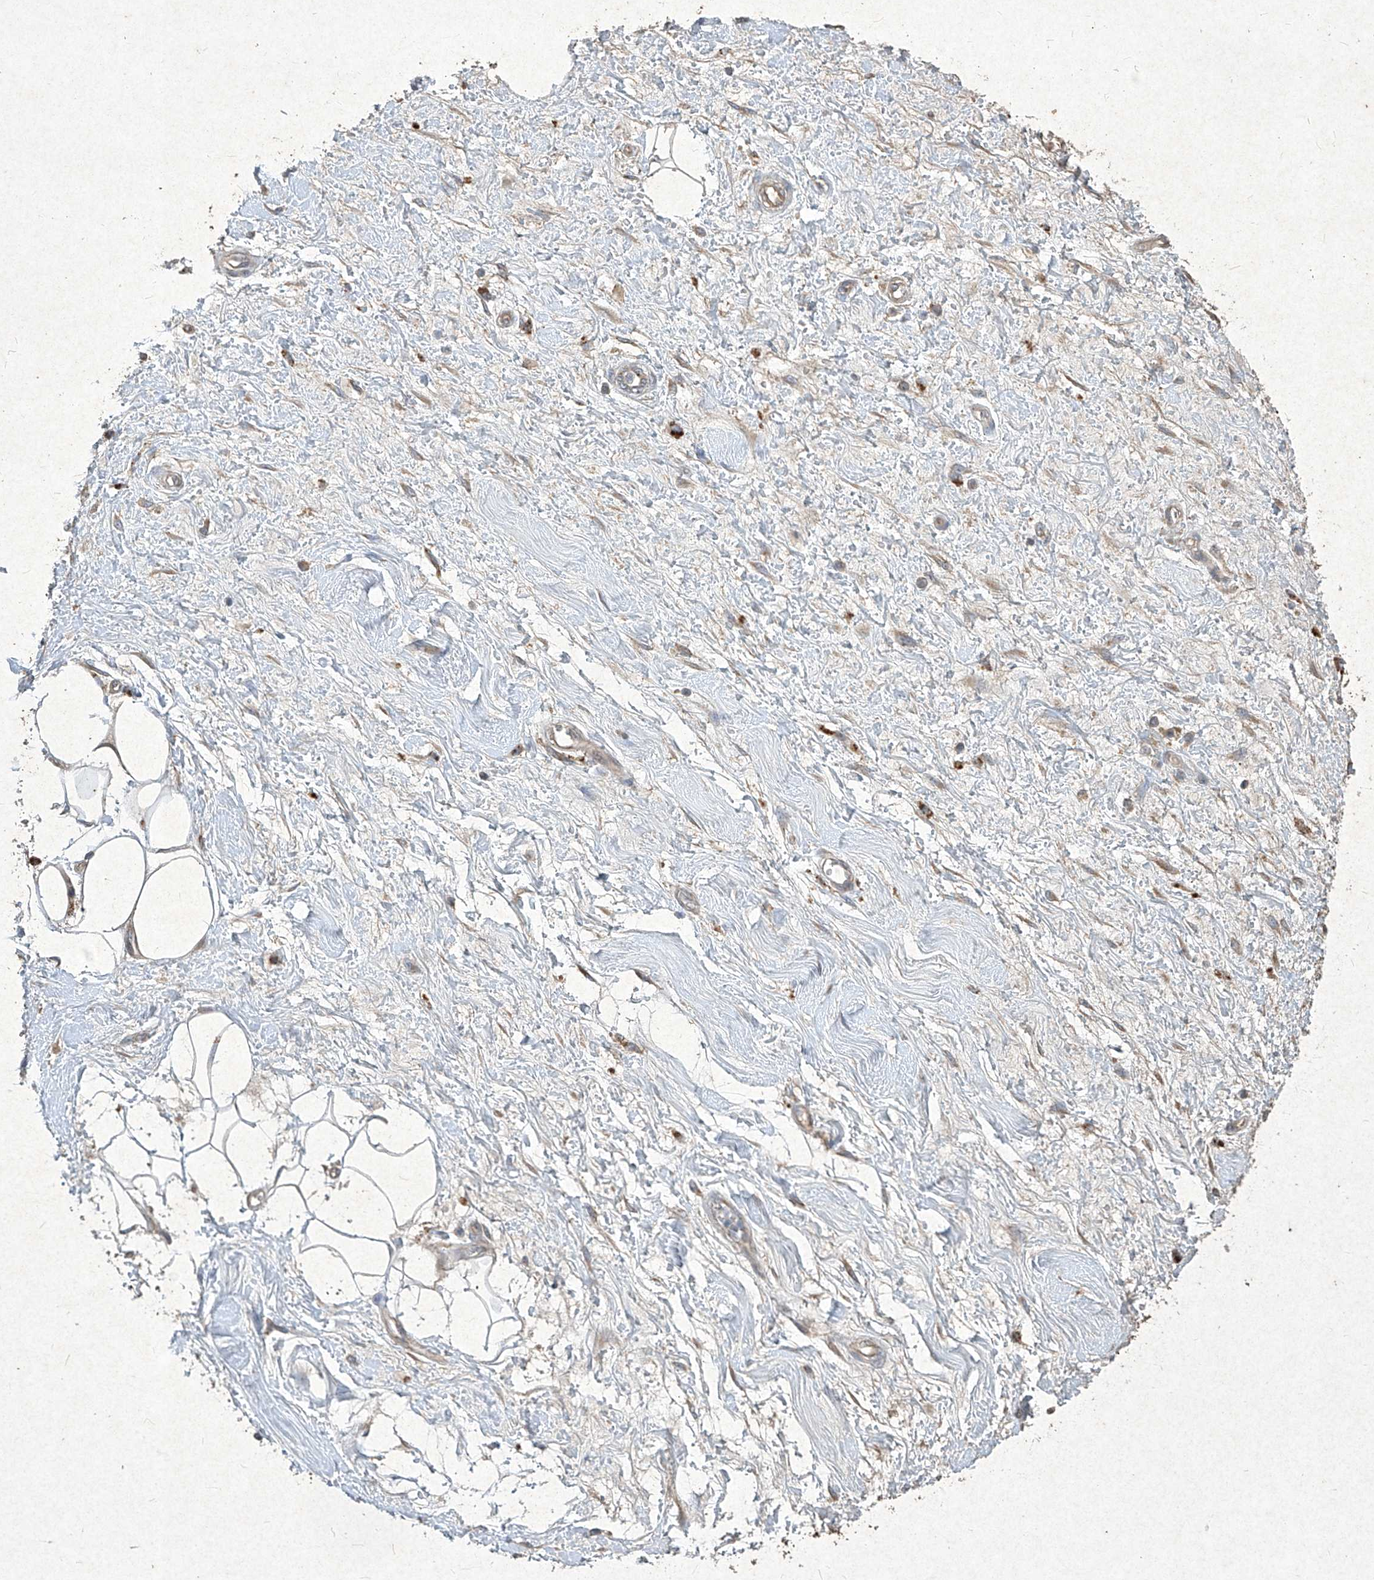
{"staining": {"intensity": "moderate", "quantity": "25%-75%", "location": "cytoplasmic/membranous"}, "tissue": "adipose tissue", "cell_type": "Adipocytes", "image_type": "normal", "snomed": [{"axis": "morphology", "description": "Normal tissue, NOS"}, {"axis": "morphology", "description": "Adenocarcinoma, NOS"}, {"axis": "topography", "description": "Pancreas"}, {"axis": "topography", "description": "Peripheral nerve tissue"}], "caption": "A medium amount of moderate cytoplasmic/membranous positivity is identified in about 25%-75% of adipocytes in unremarkable adipose tissue. (IHC, brightfield microscopy, high magnification).", "gene": "MED16", "patient": {"sex": "male", "age": 59}}